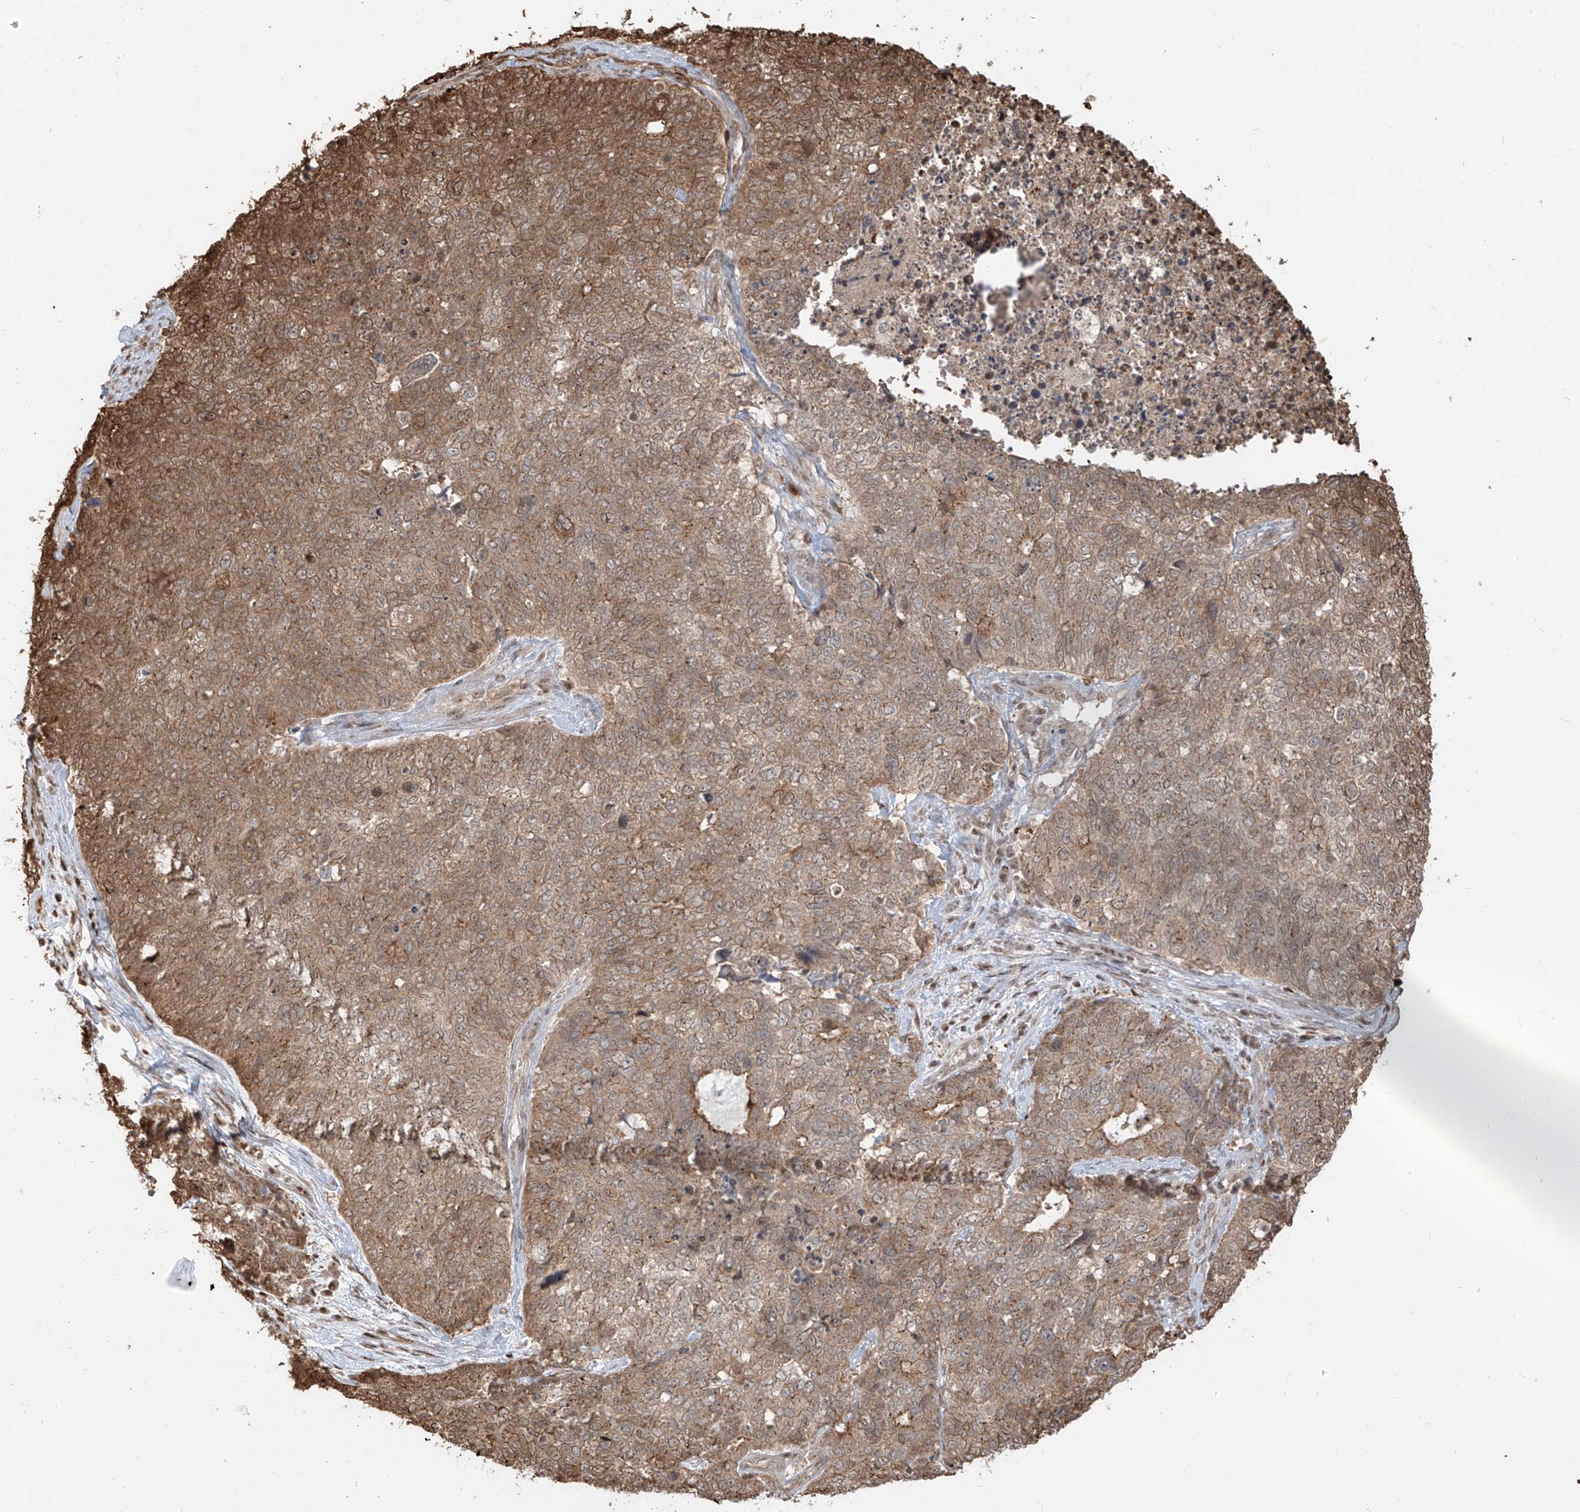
{"staining": {"intensity": "moderate", "quantity": ">75%", "location": "cytoplasmic/membranous,nuclear"}, "tissue": "cervical cancer", "cell_type": "Tumor cells", "image_type": "cancer", "snomed": [{"axis": "morphology", "description": "Squamous cell carcinoma, NOS"}, {"axis": "topography", "description": "Cervix"}], "caption": "This image displays IHC staining of human cervical cancer, with medium moderate cytoplasmic/membranous and nuclear positivity in approximately >75% of tumor cells.", "gene": "VMP1", "patient": {"sex": "female", "age": 63}}